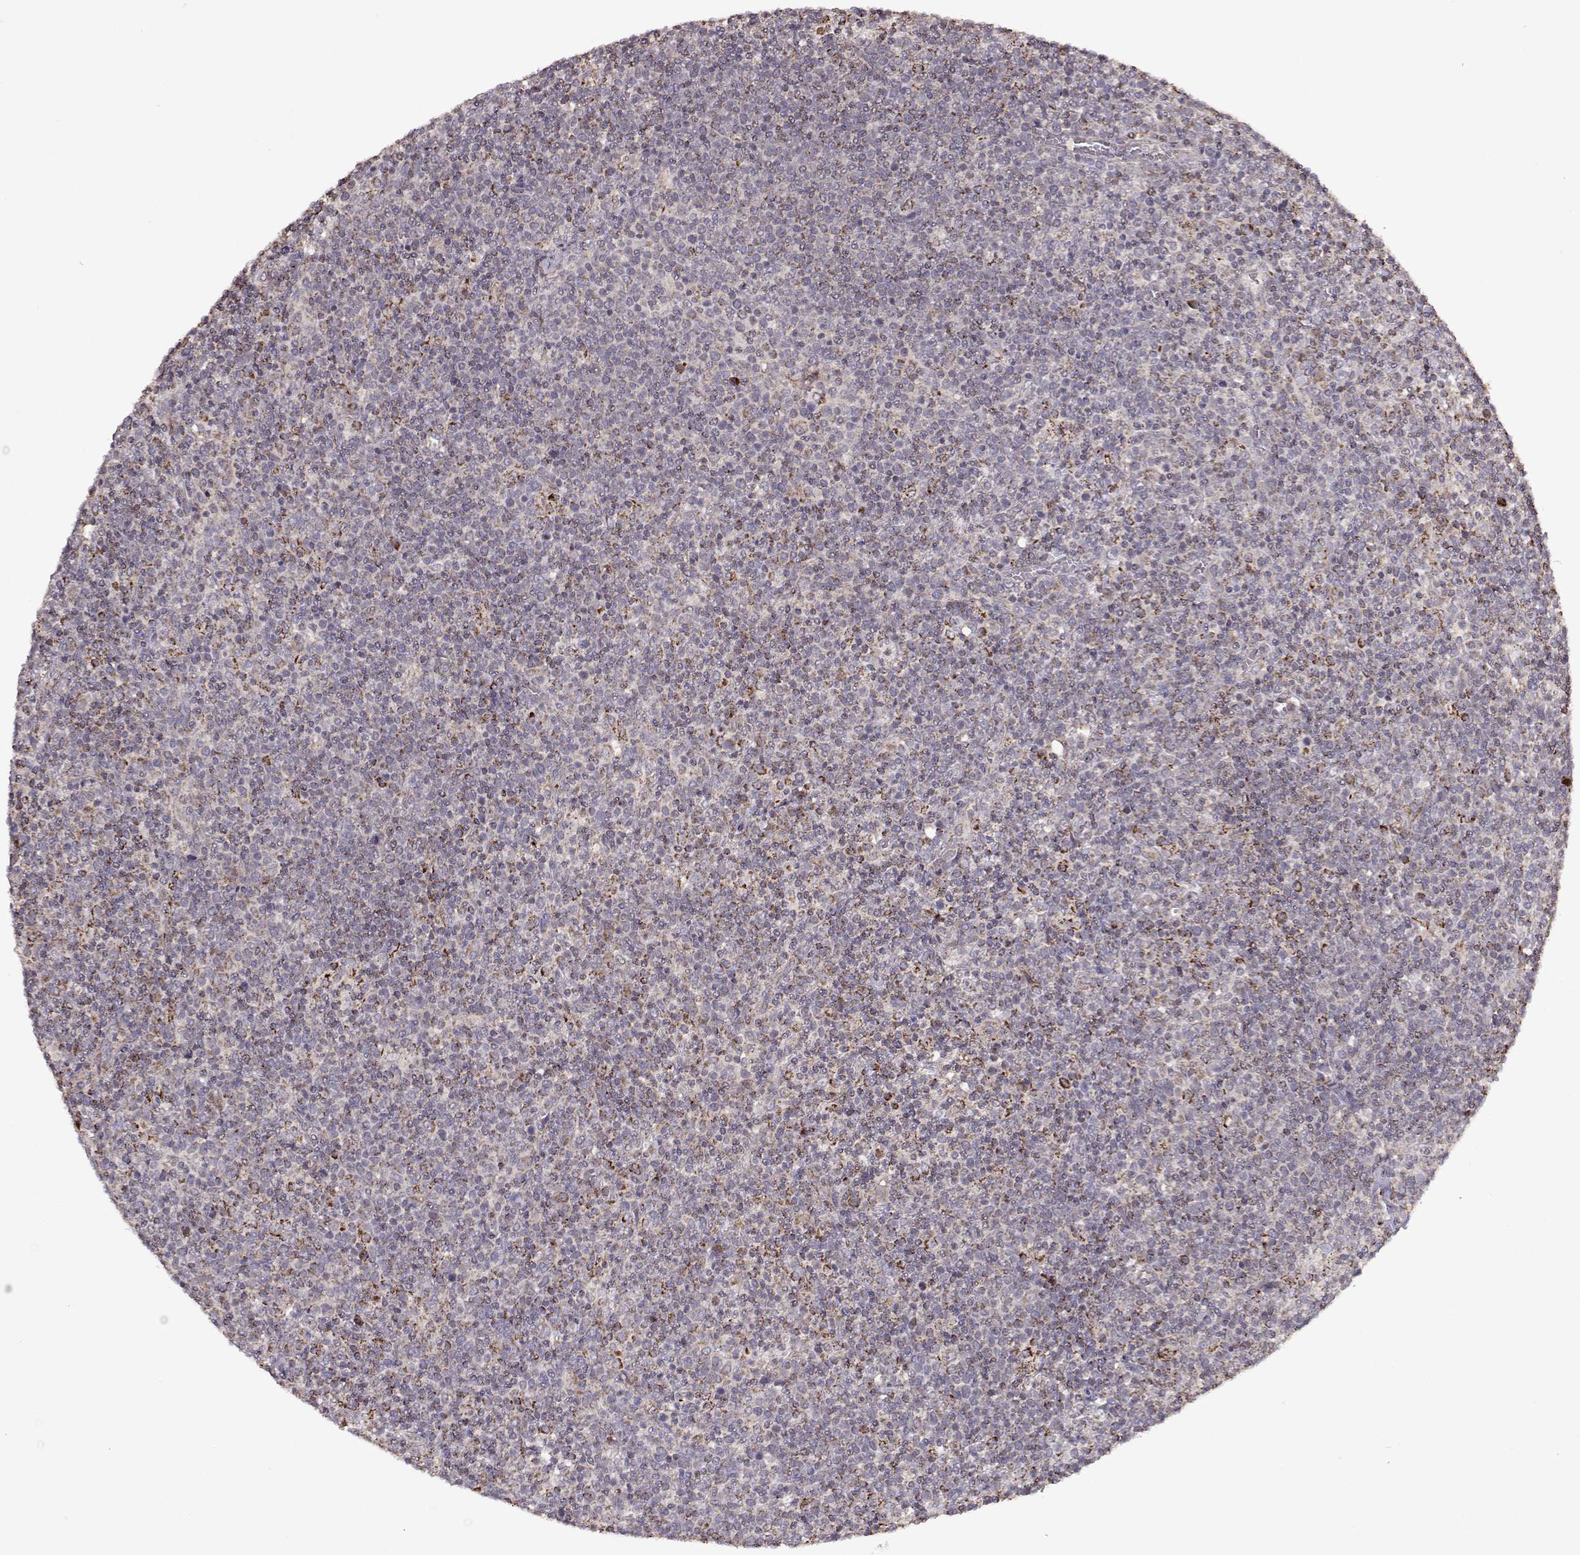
{"staining": {"intensity": "negative", "quantity": "none", "location": "none"}, "tissue": "lymphoma", "cell_type": "Tumor cells", "image_type": "cancer", "snomed": [{"axis": "morphology", "description": "Malignant lymphoma, non-Hodgkin's type, High grade"}, {"axis": "topography", "description": "Lymph node"}], "caption": "An IHC photomicrograph of lymphoma is shown. There is no staining in tumor cells of lymphoma. (Brightfield microscopy of DAB immunohistochemistry (IHC) at high magnification).", "gene": "CMTM3", "patient": {"sex": "male", "age": 61}}